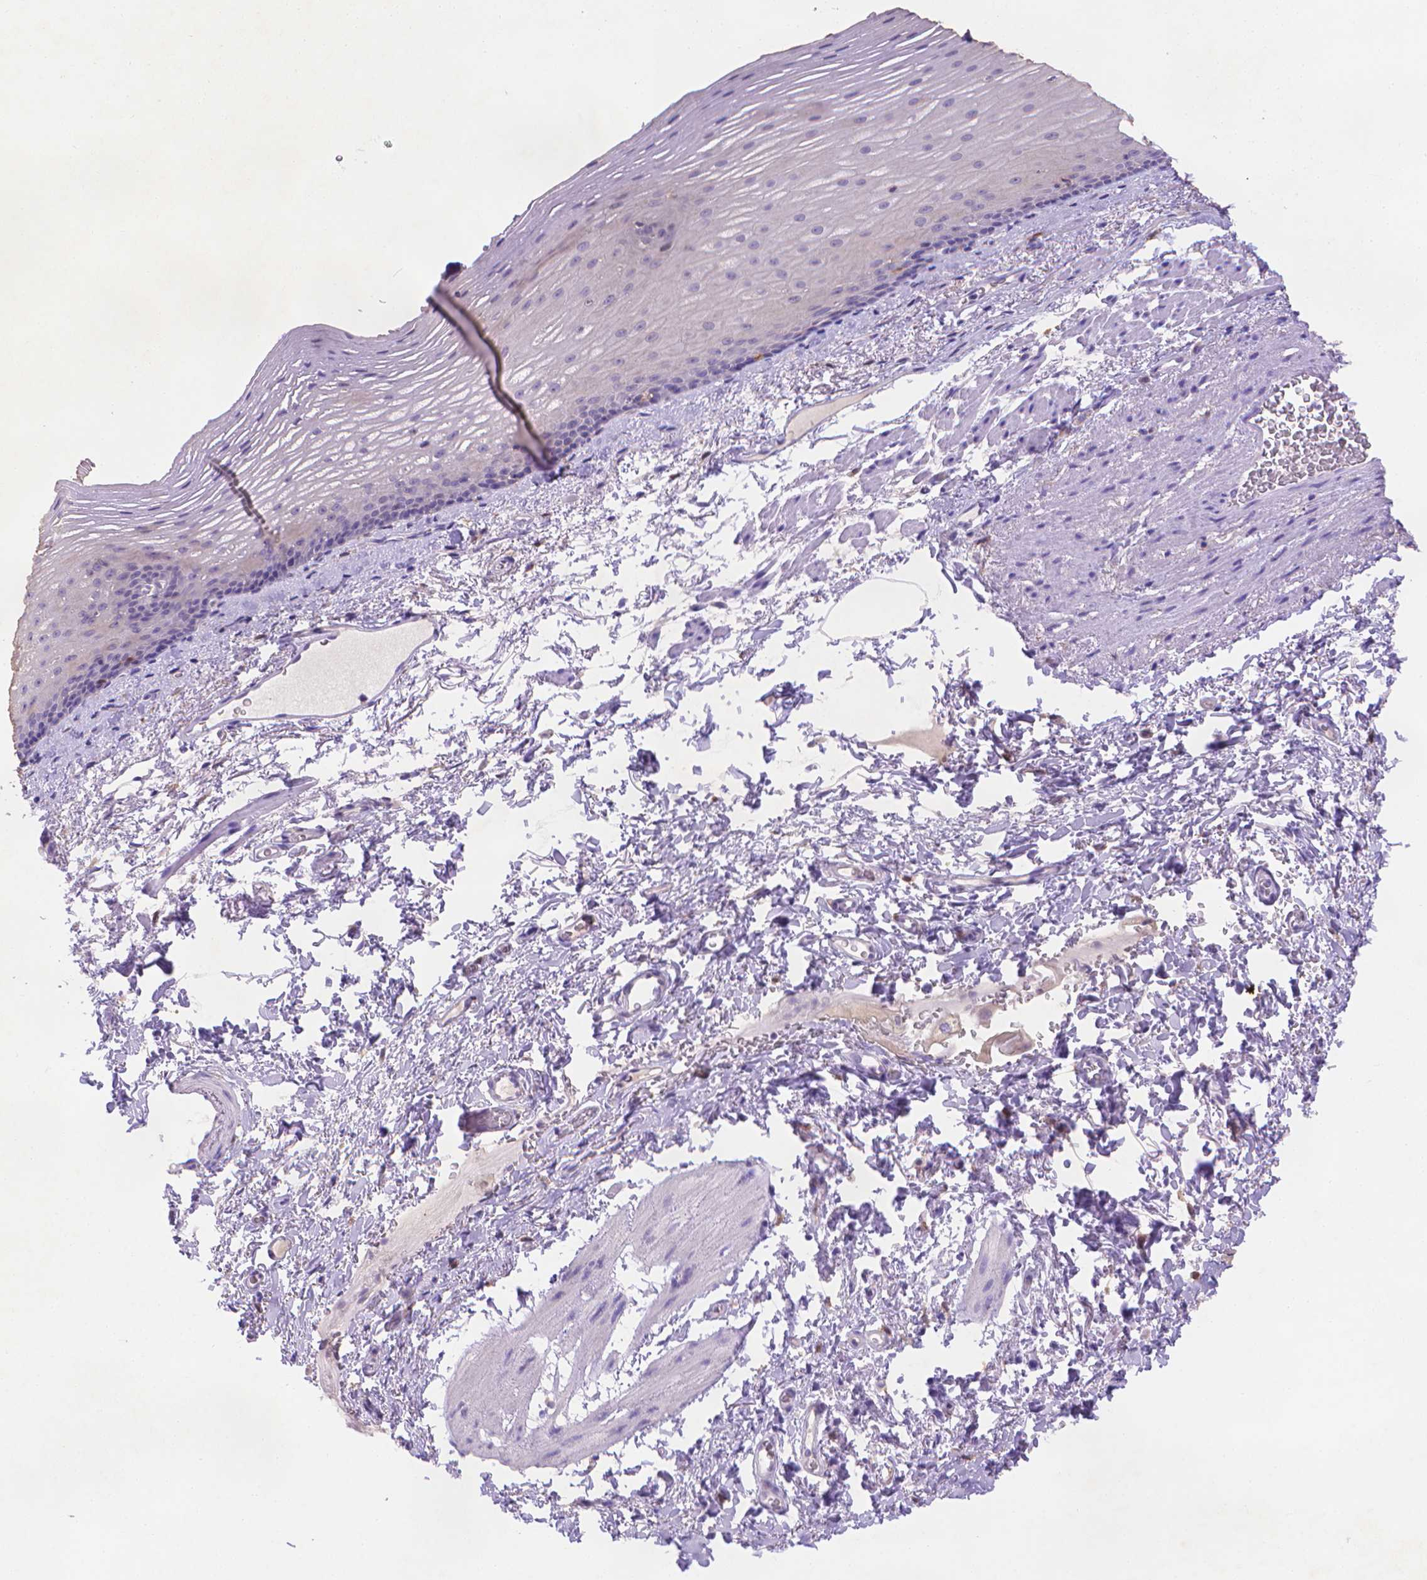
{"staining": {"intensity": "negative", "quantity": "none", "location": "none"}, "tissue": "esophagus", "cell_type": "Squamous epithelial cells", "image_type": "normal", "snomed": [{"axis": "morphology", "description": "Normal tissue, NOS"}, {"axis": "topography", "description": "Esophagus"}], "caption": "An immunohistochemistry histopathology image of benign esophagus is shown. There is no staining in squamous epithelial cells of esophagus. Brightfield microscopy of IHC stained with DAB (brown) and hematoxylin (blue), captured at high magnification.", "gene": "FGD2", "patient": {"sex": "male", "age": 76}}